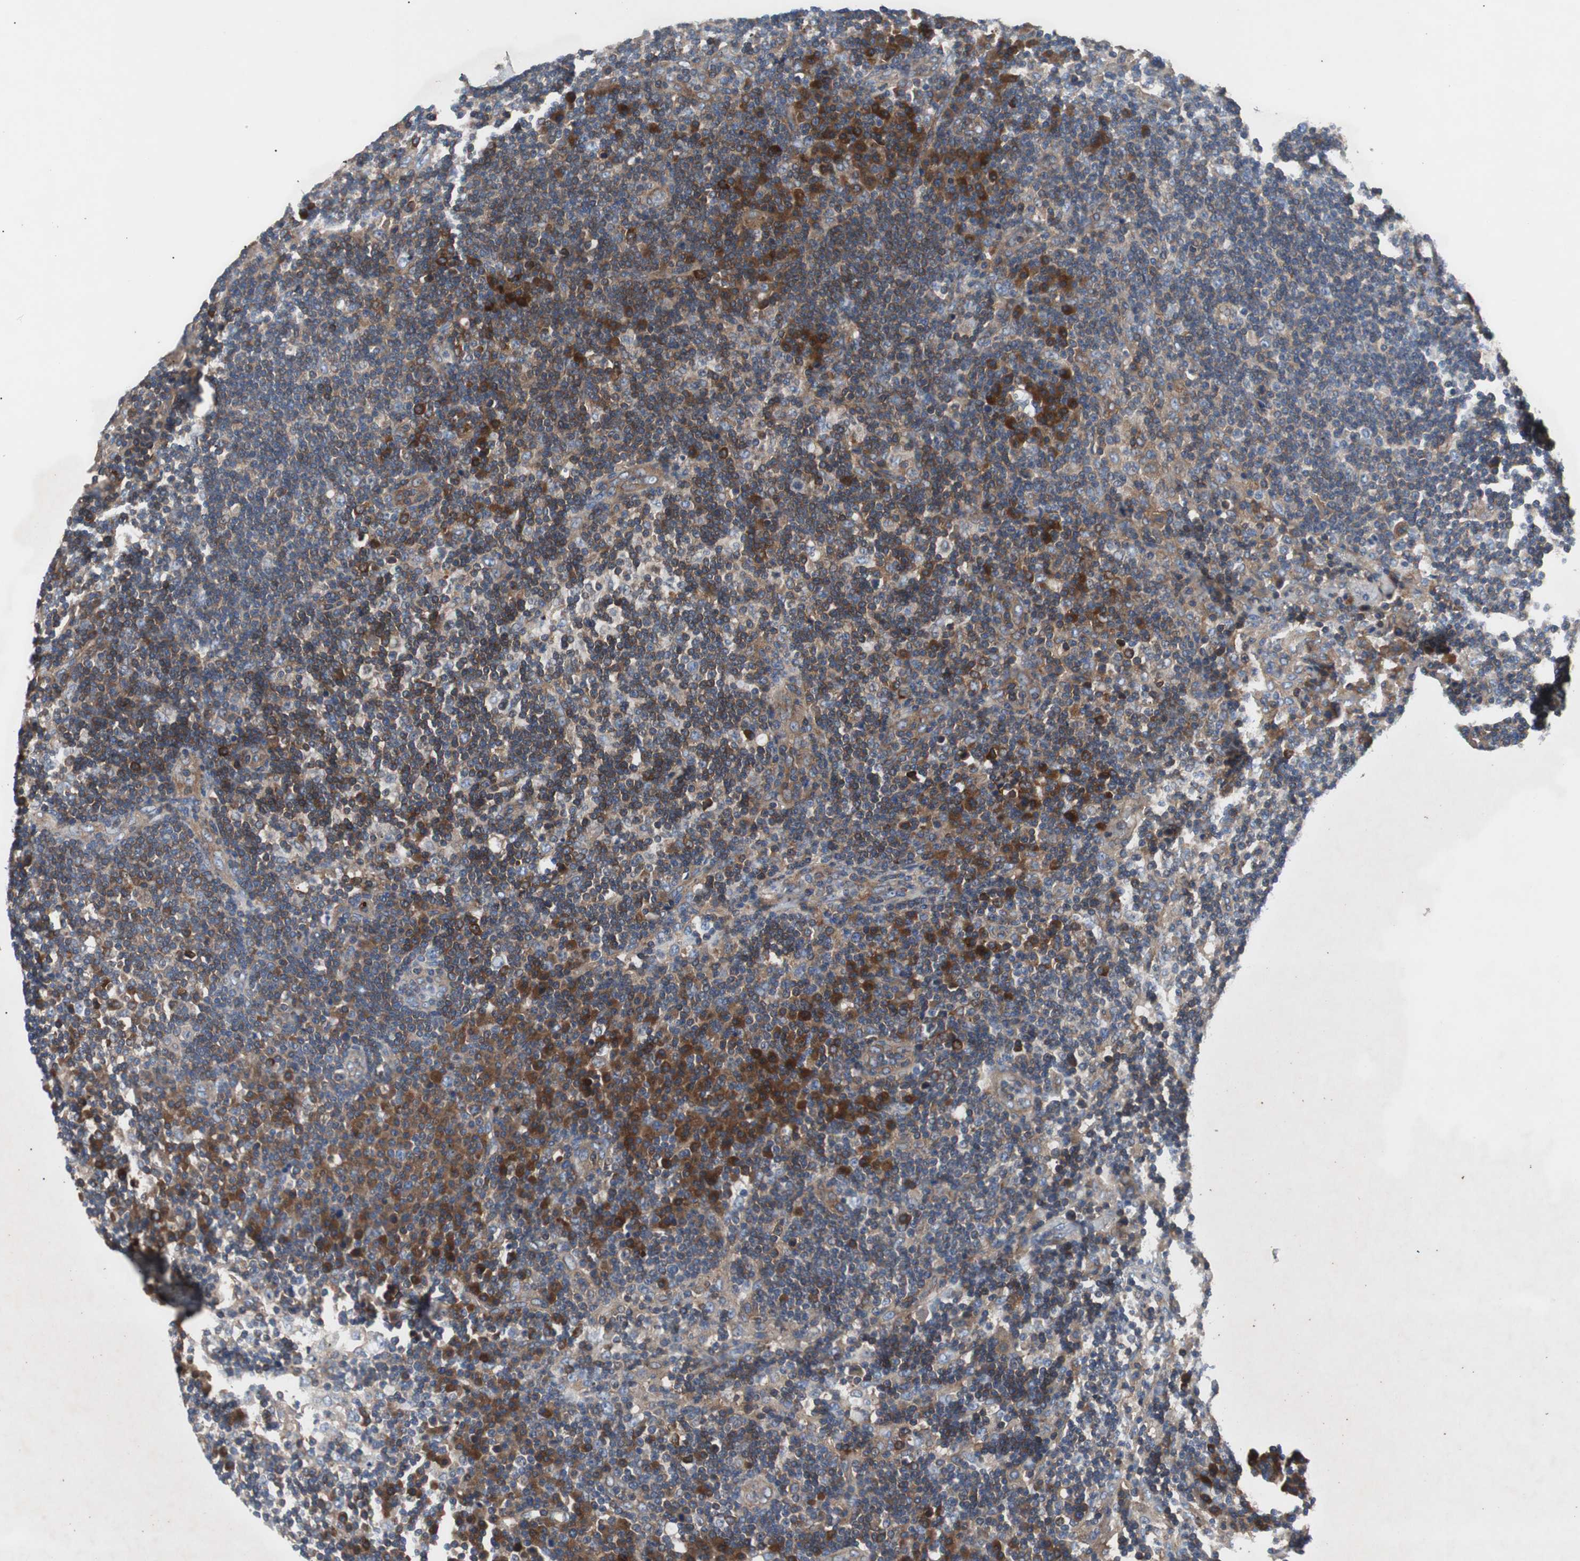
{"staining": {"intensity": "strong", "quantity": ">75%", "location": "cytoplasmic/membranous"}, "tissue": "lymph node", "cell_type": "Germinal center cells", "image_type": "normal", "snomed": [{"axis": "morphology", "description": "Normal tissue, NOS"}, {"axis": "morphology", "description": "Squamous cell carcinoma, metastatic, NOS"}, {"axis": "topography", "description": "Lymph node"}], "caption": "Human lymph node stained with a protein marker reveals strong staining in germinal center cells.", "gene": "GYS1", "patient": {"sex": "female", "age": 53}}